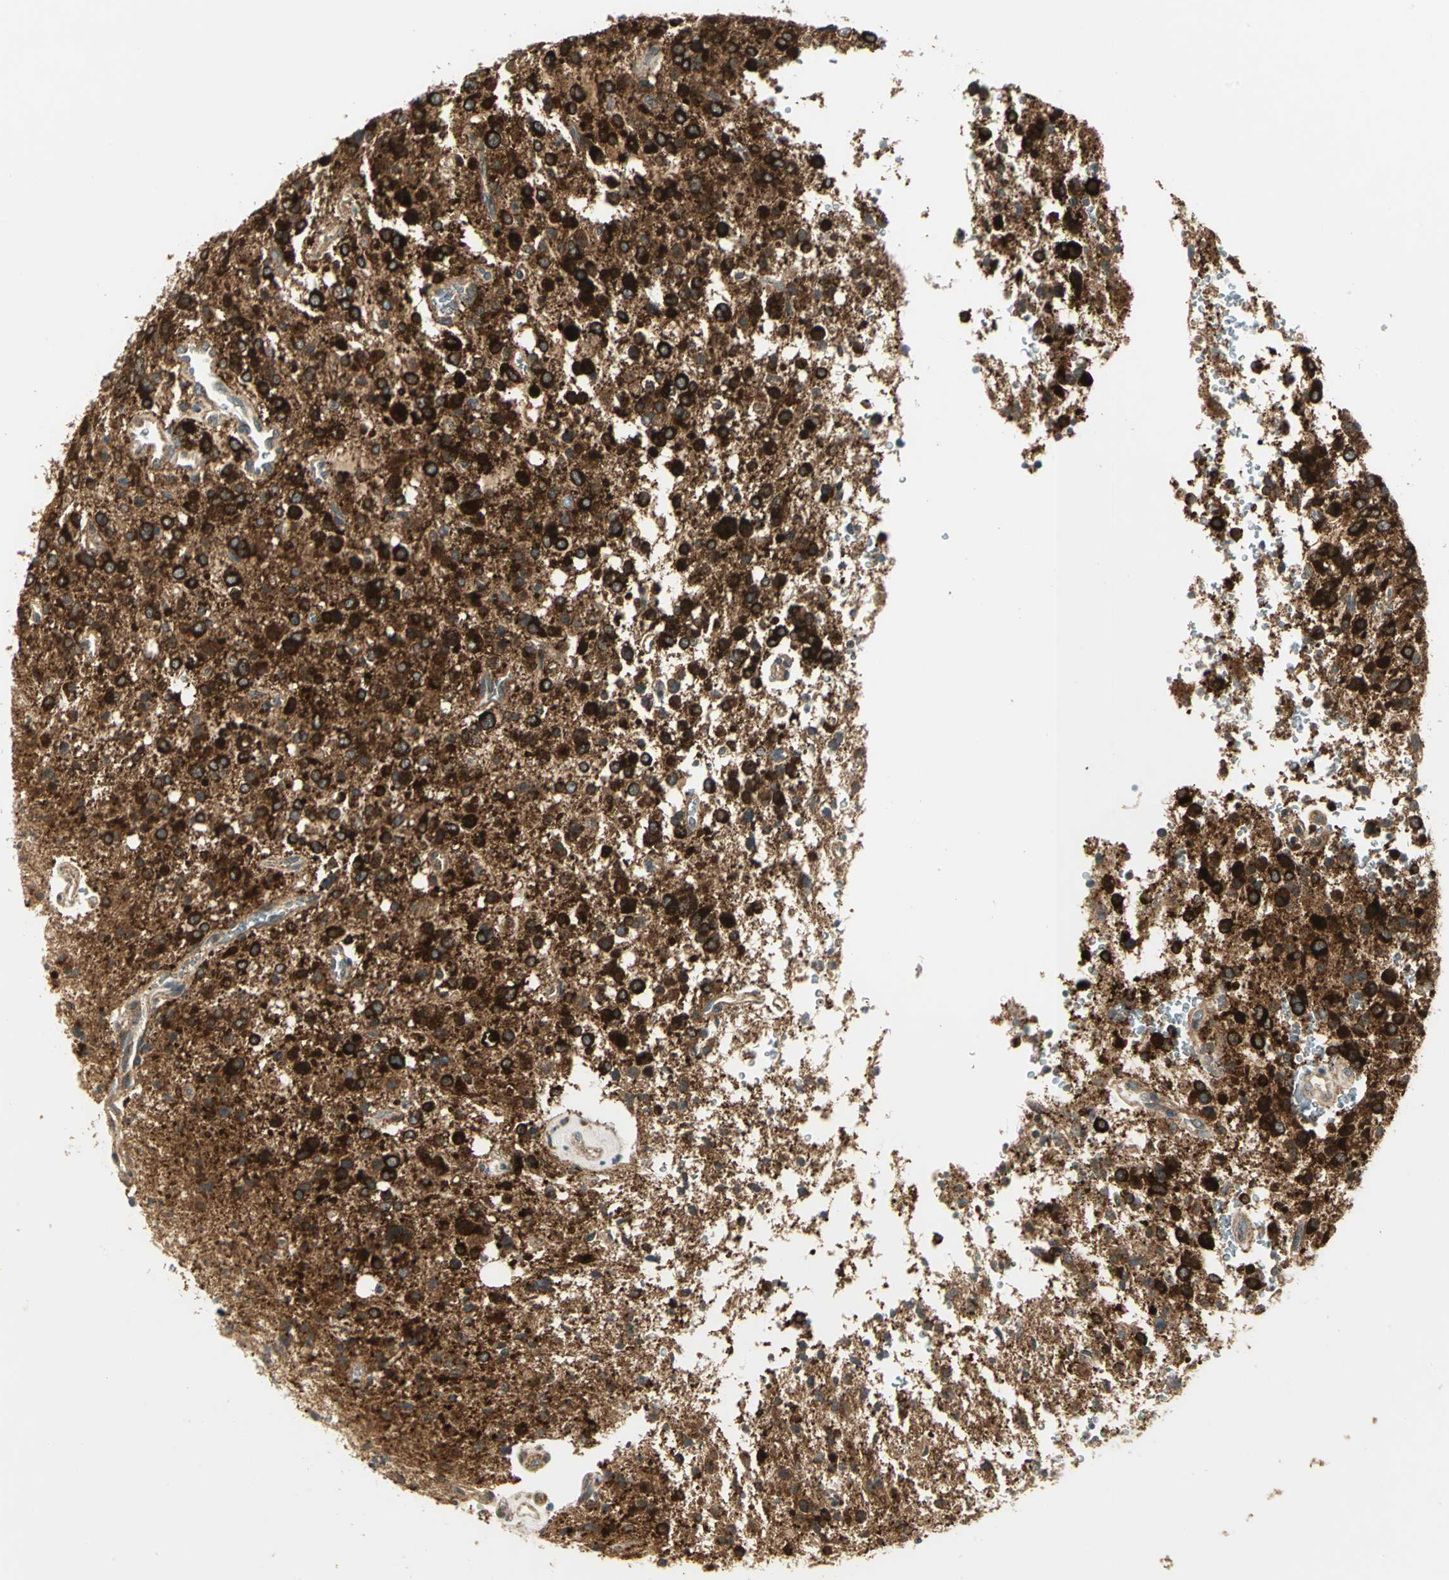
{"staining": {"intensity": "strong", "quantity": ">75%", "location": "cytoplasmic/membranous"}, "tissue": "glioma", "cell_type": "Tumor cells", "image_type": "cancer", "snomed": [{"axis": "morphology", "description": "Glioma, malignant, High grade"}, {"axis": "topography", "description": "Brain"}], "caption": "A brown stain shows strong cytoplasmic/membranous positivity of a protein in high-grade glioma (malignant) tumor cells.", "gene": "MAPK8IP3", "patient": {"sex": "male", "age": 47}}